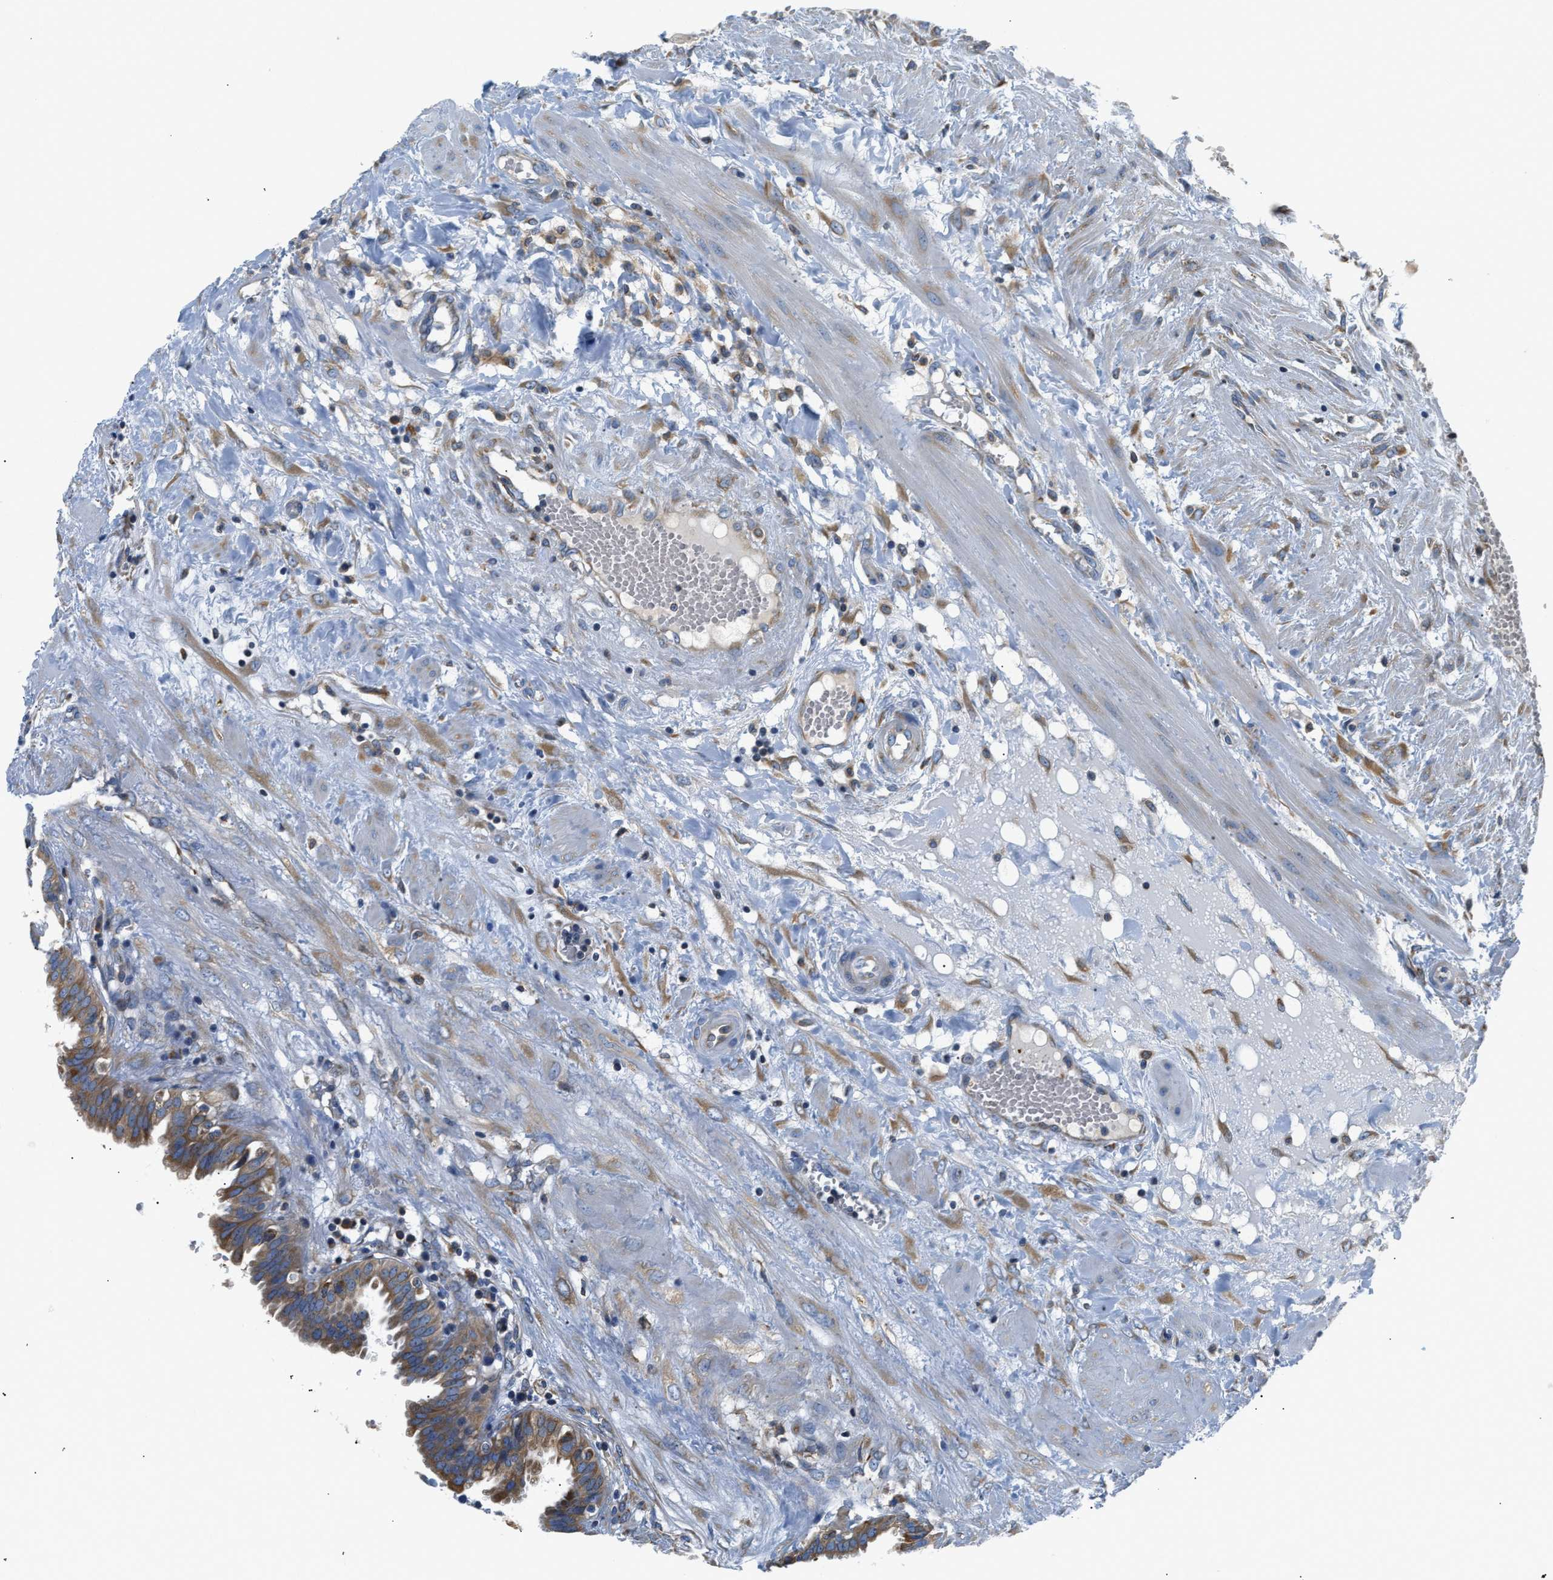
{"staining": {"intensity": "moderate", "quantity": ">75%", "location": "cytoplasmic/membranous"}, "tissue": "seminal vesicle", "cell_type": "Glandular cells", "image_type": "normal", "snomed": [{"axis": "morphology", "description": "Normal tissue, NOS"}, {"axis": "morphology", "description": "Adenocarcinoma, High grade"}, {"axis": "topography", "description": "Prostate"}, {"axis": "topography", "description": "Seminal veicle"}], "caption": "A brown stain labels moderate cytoplasmic/membranous staining of a protein in glandular cells of benign human seminal vesicle.", "gene": "HDHD3", "patient": {"sex": "male", "age": 55}}